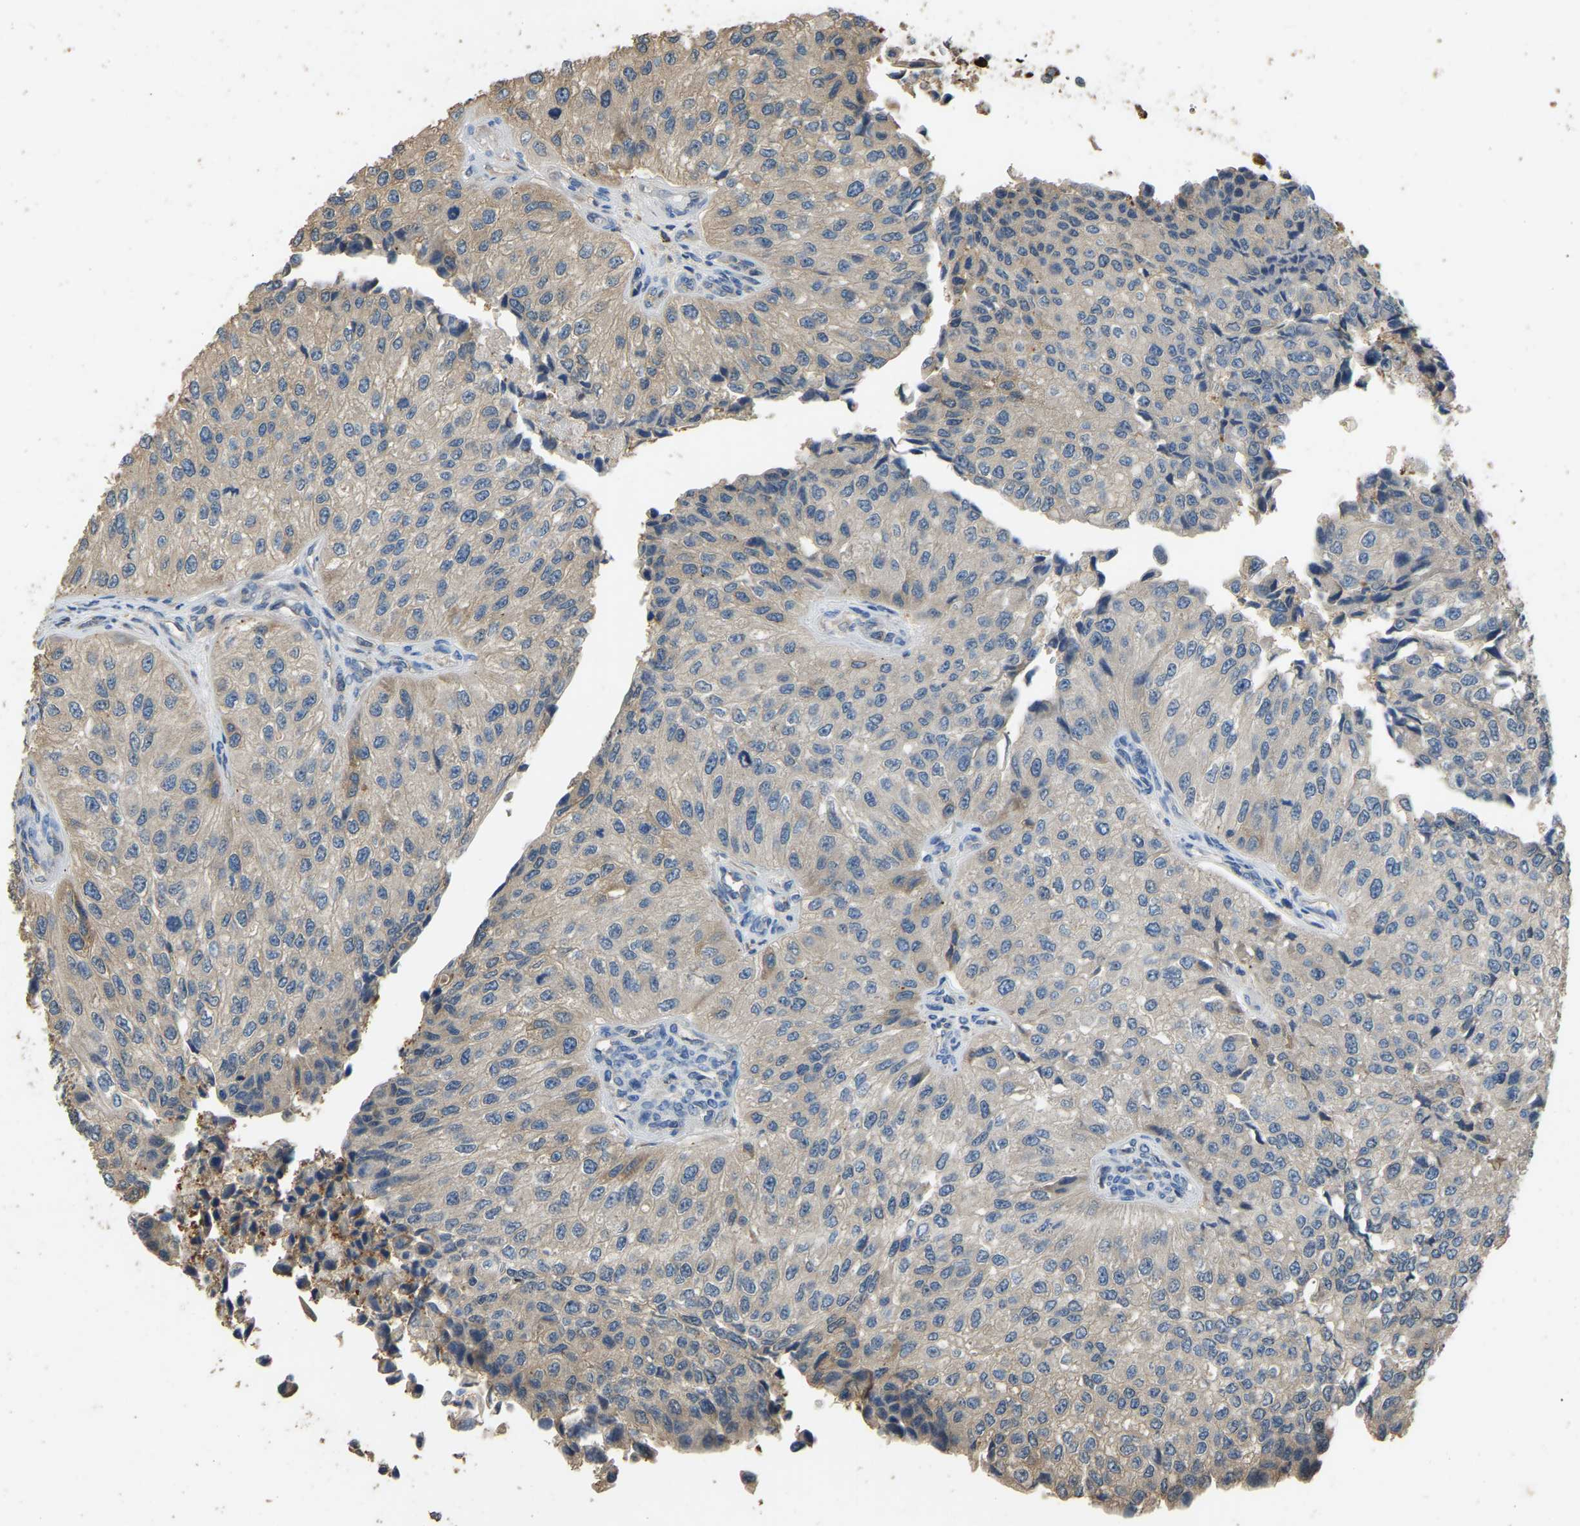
{"staining": {"intensity": "weak", "quantity": "<25%", "location": "cytoplasmic/membranous"}, "tissue": "urothelial cancer", "cell_type": "Tumor cells", "image_type": "cancer", "snomed": [{"axis": "morphology", "description": "Urothelial carcinoma, High grade"}, {"axis": "topography", "description": "Kidney"}, {"axis": "topography", "description": "Urinary bladder"}], "caption": "IHC histopathology image of neoplastic tissue: human high-grade urothelial carcinoma stained with DAB shows no significant protein staining in tumor cells.", "gene": "TUFM", "patient": {"sex": "male", "age": 77}}